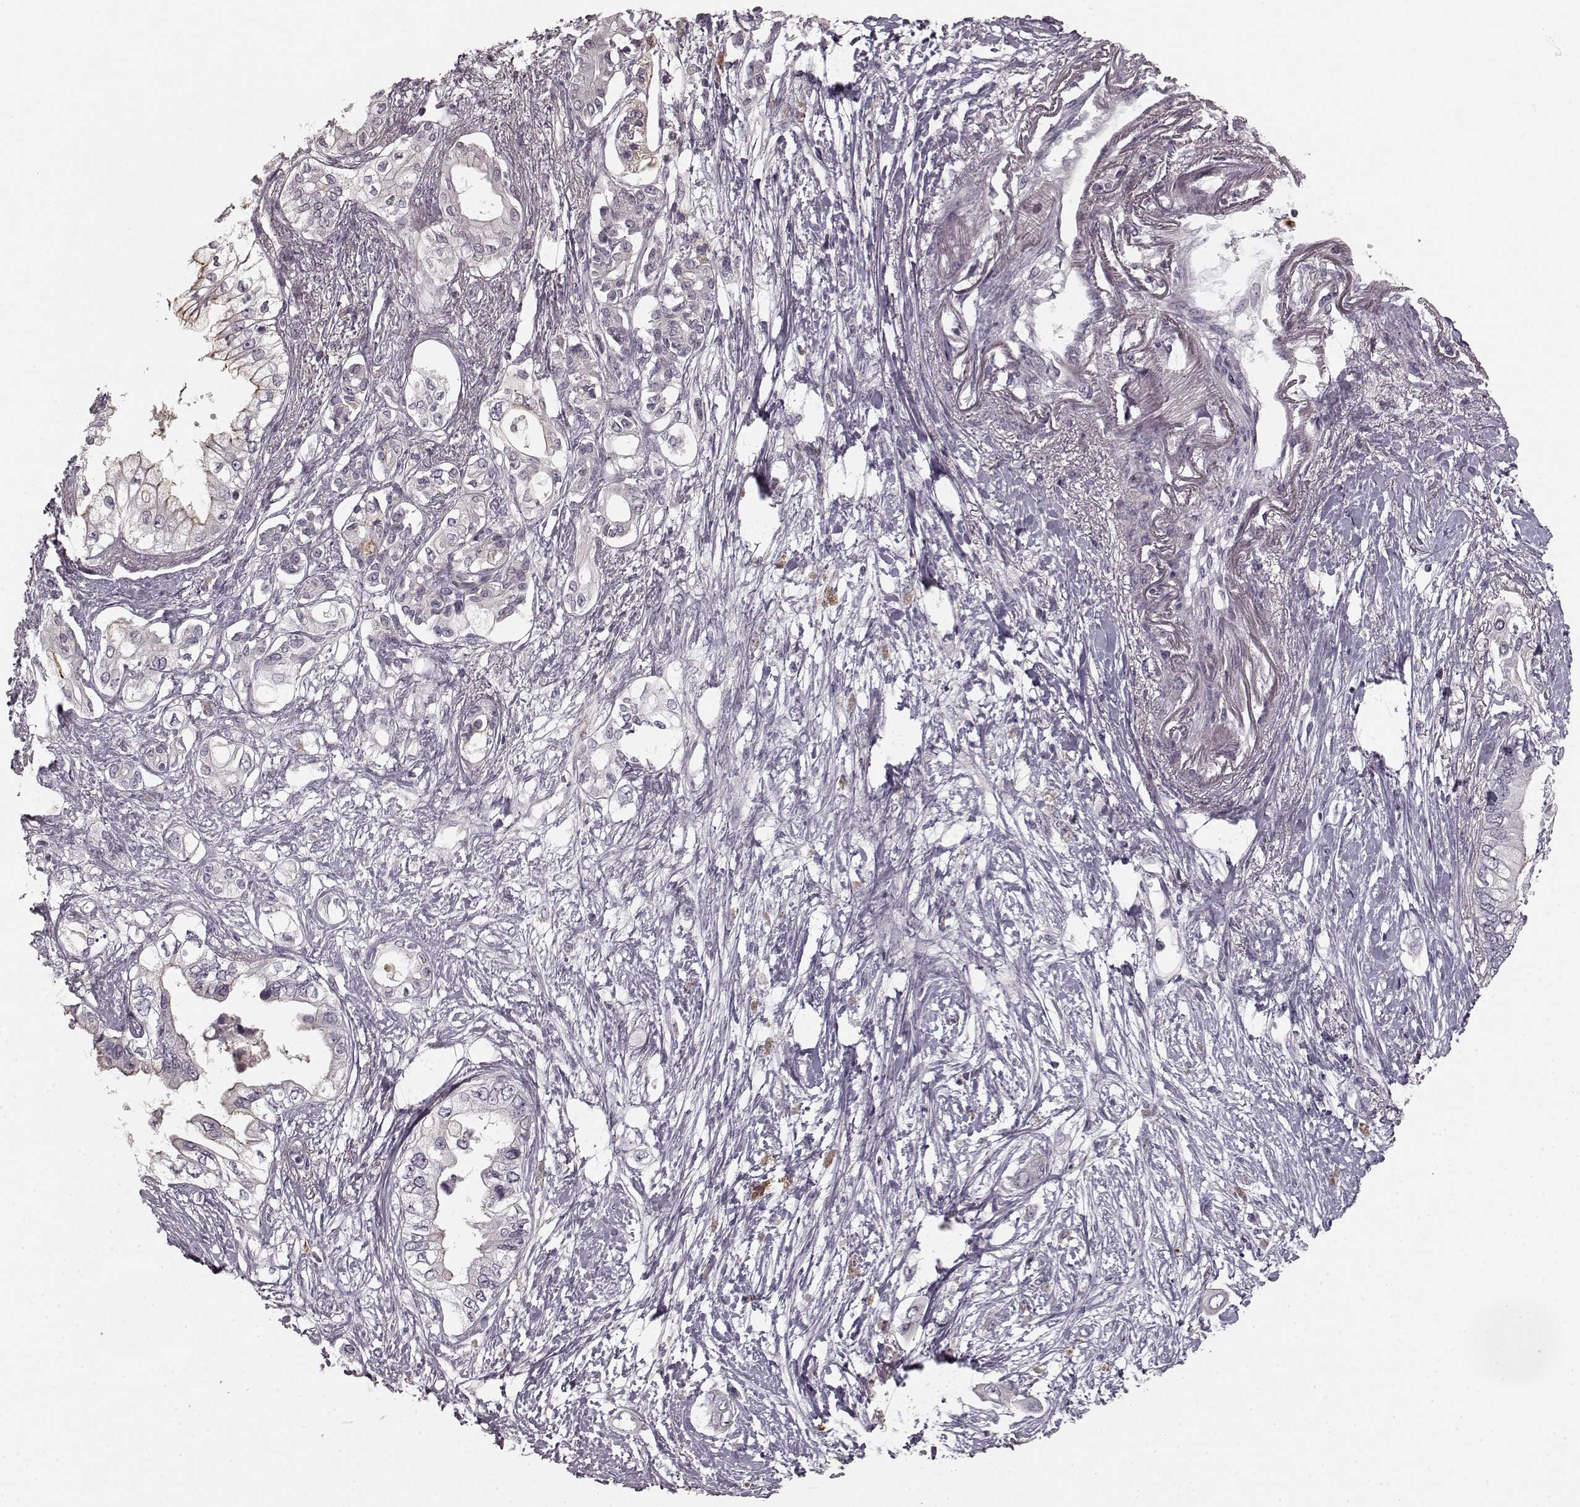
{"staining": {"intensity": "negative", "quantity": "none", "location": "none"}, "tissue": "pancreatic cancer", "cell_type": "Tumor cells", "image_type": "cancer", "snomed": [{"axis": "morphology", "description": "Adenocarcinoma, NOS"}, {"axis": "topography", "description": "Pancreas"}], "caption": "The immunohistochemistry (IHC) micrograph has no significant staining in tumor cells of adenocarcinoma (pancreatic) tissue.", "gene": "CHIT1", "patient": {"sex": "female", "age": 63}}